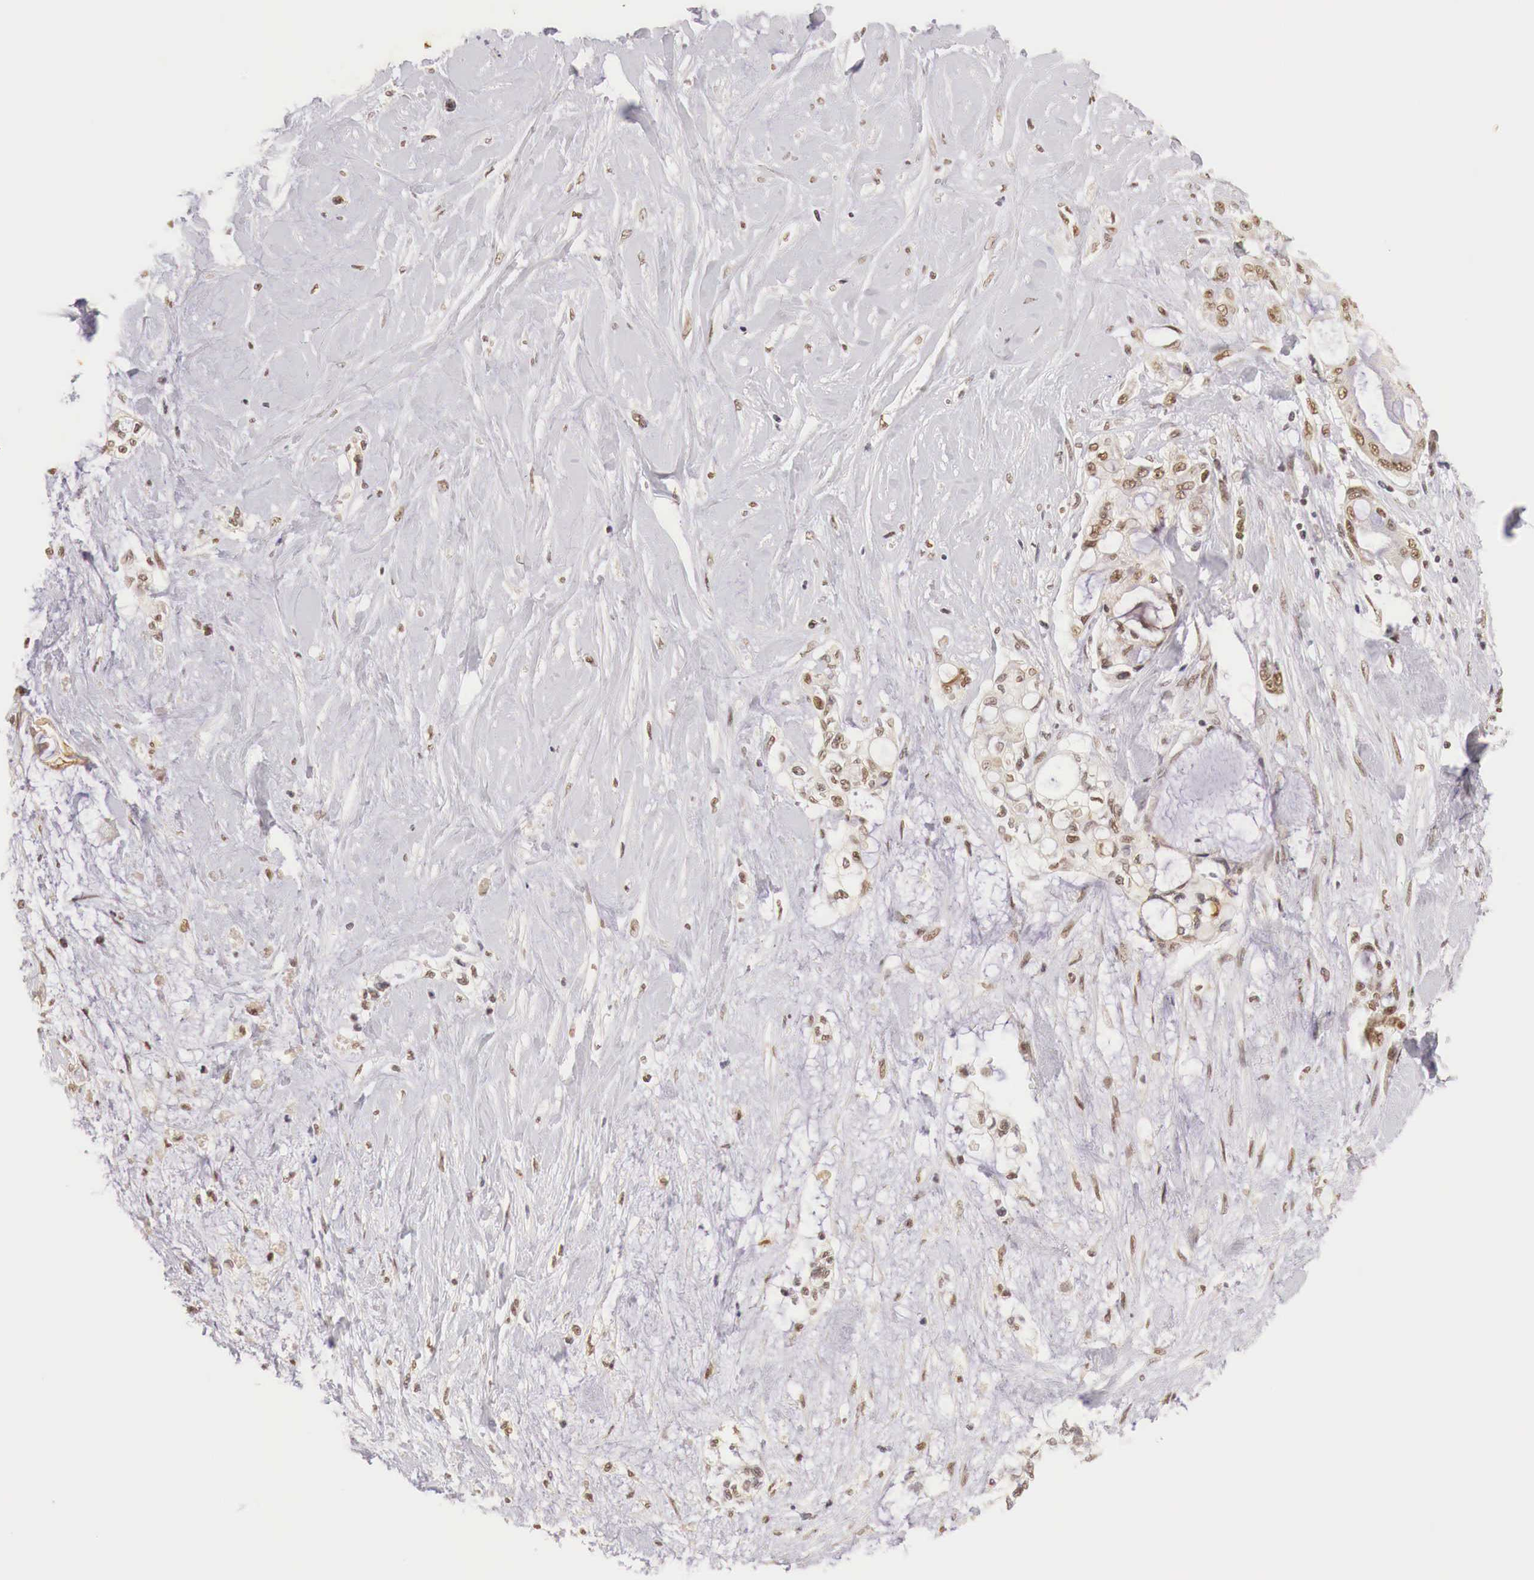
{"staining": {"intensity": "weak", "quantity": ">75%", "location": "cytoplasmic/membranous,nuclear"}, "tissue": "pancreatic cancer", "cell_type": "Tumor cells", "image_type": "cancer", "snomed": [{"axis": "morphology", "description": "Adenocarcinoma, NOS"}, {"axis": "topography", "description": "Pancreas"}], "caption": "Pancreatic cancer was stained to show a protein in brown. There is low levels of weak cytoplasmic/membranous and nuclear expression in about >75% of tumor cells.", "gene": "GPKOW", "patient": {"sex": "female", "age": 70}}